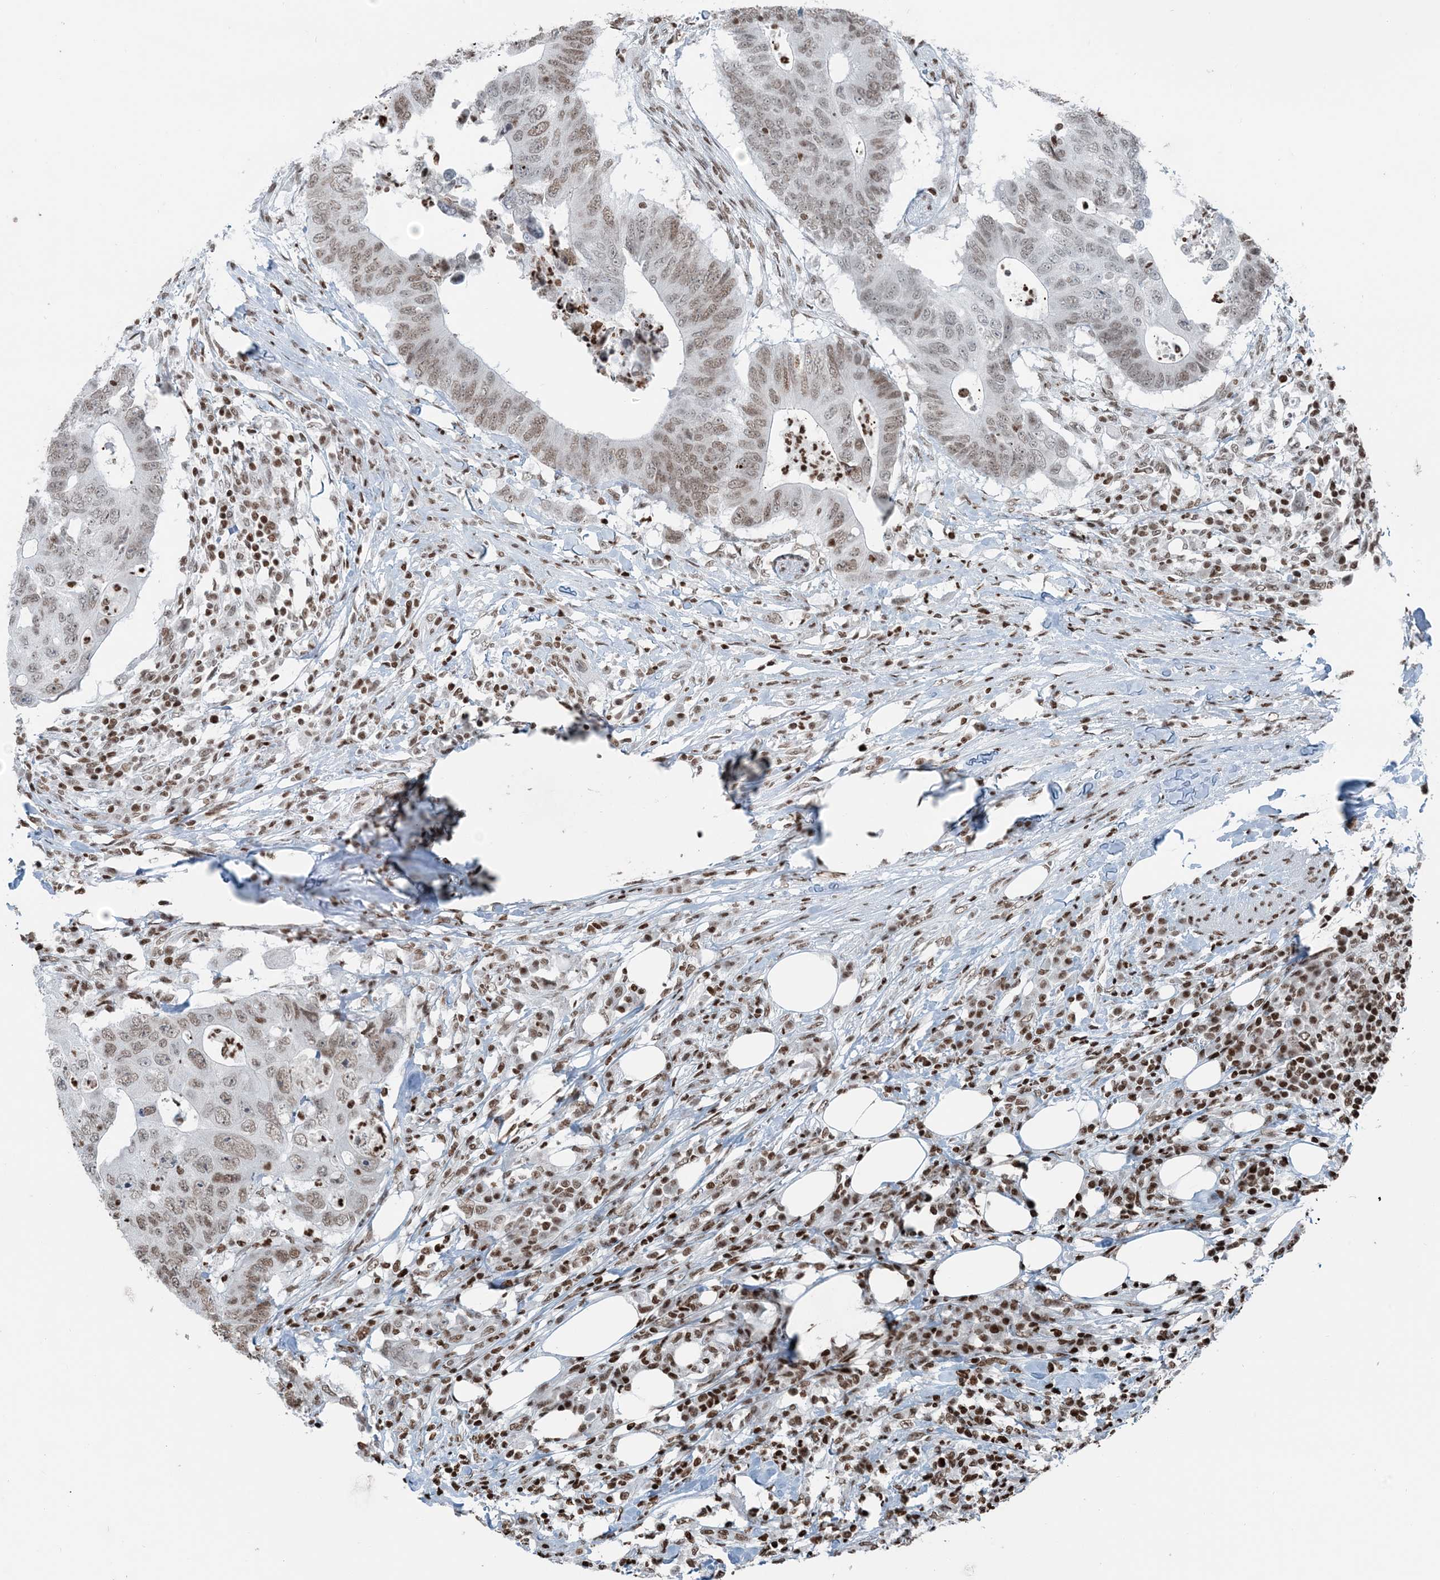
{"staining": {"intensity": "weak", "quantity": ">75%", "location": "nuclear"}, "tissue": "colorectal cancer", "cell_type": "Tumor cells", "image_type": "cancer", "snomed": [{"axis": "morphology", "description": "Adenocarcinoma, NOS"}, {"axis": "topography", "description": "Colon"}], "caption": "Protein expression analysis of human adenocarcinoma (colorectal) reveals weak nuclear expression in about >75% of tumor cells.", "gene": "H3-3B", "patient": {"sex": "male", "age": 71}}